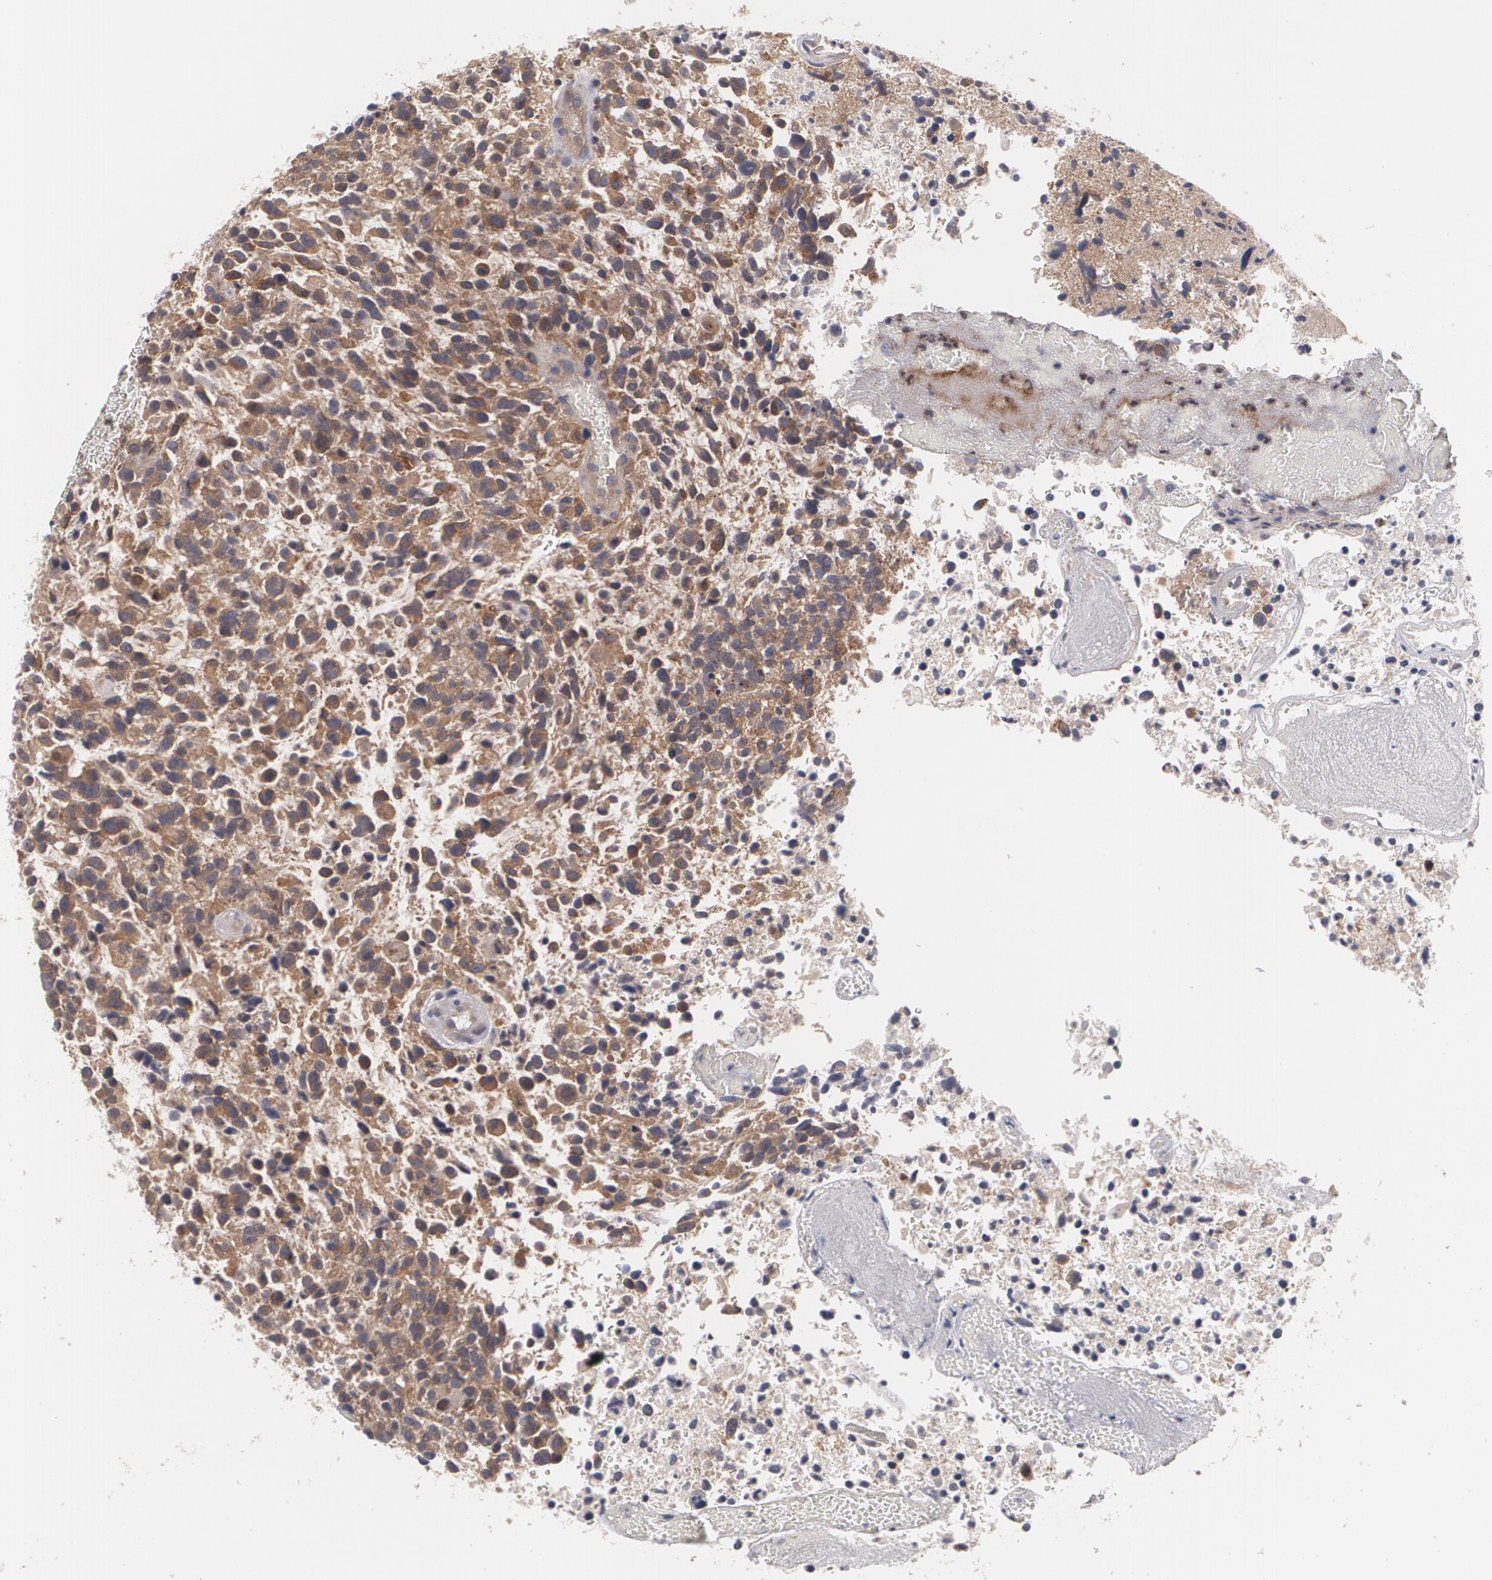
{"staining": {"intensity": "moderate", "quantity": ">75%", "location": "cytoplasmic/membranous"}, "tissue": "glioma", "cell_type": "Tumor cells", "image_type": "cancer", "snomed": [{"axis": "morphology", "description": "Glioma, malignant, High grade"}, {"axis": "topography", "description": "Brain"}], "caption": "This histopathology image displays malignant glioma (high-grade) stained with IHC to label a protein in brown. The cytoplasmic/membranous of tumor cells show moderate positivity for the protein. Nuclei are counter-stained blue.", "gene": "HTT", "patient": {"sex": "male", "age": 72}}